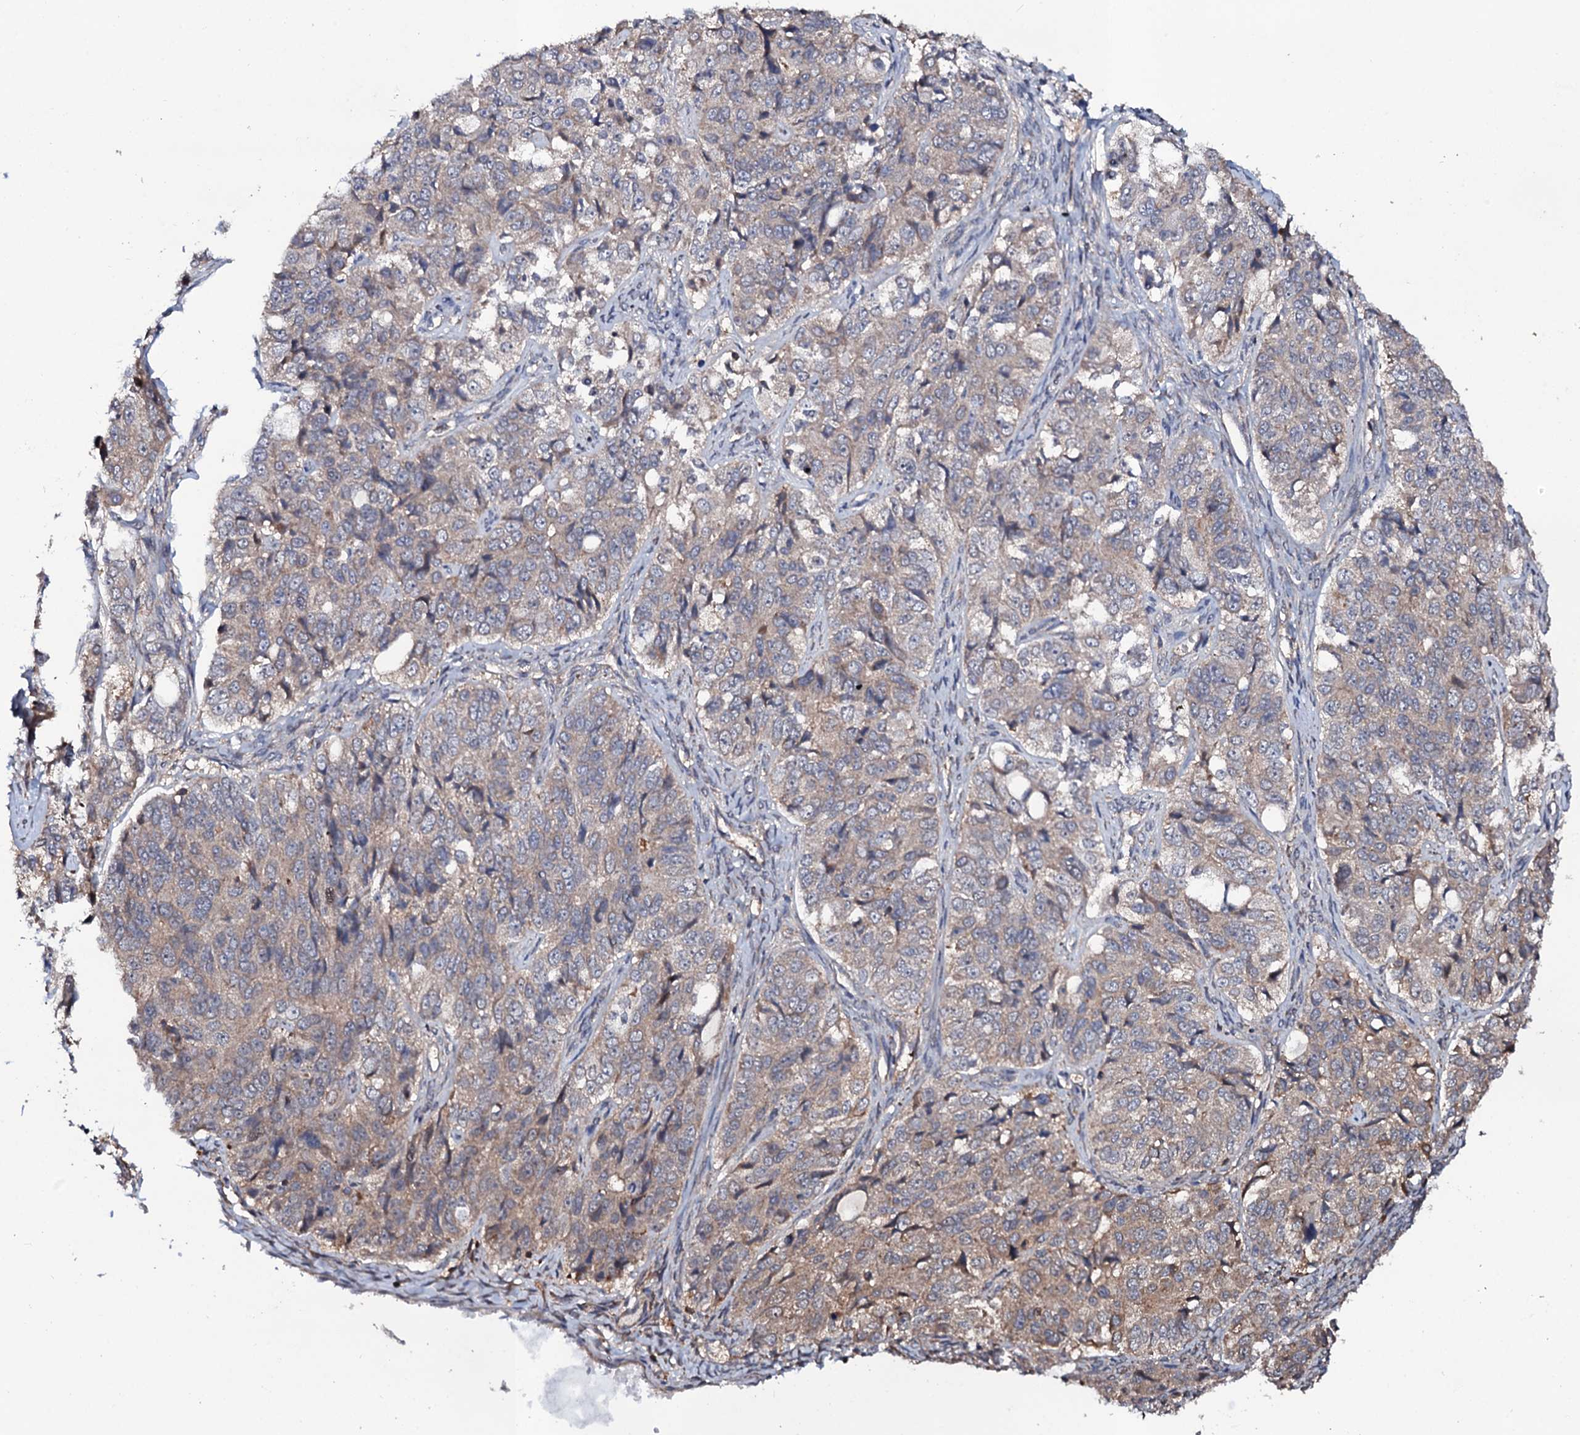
{"staining": {"intensity": "weak", "quantity": "25%-75%", "location": "cytoplasmic/membranous"}, "tissue": "ovarian cancer", "cell_type": "Tumor cells", "image_type": "cancer", "snomed": [{"axis": "morphology", "description": "Carcinoma, endometroid"}, {"axis": "topography", "description": "Ovary"}], "caption": "Protein staining of ovarian cancer (endometroid carcinoma) tissue displays weak cytoplasmic/membranous staining in approximately 25%-75% of tumor cells.", "gene": "COG6", "patient": {"sex": "female", "age": 51}}